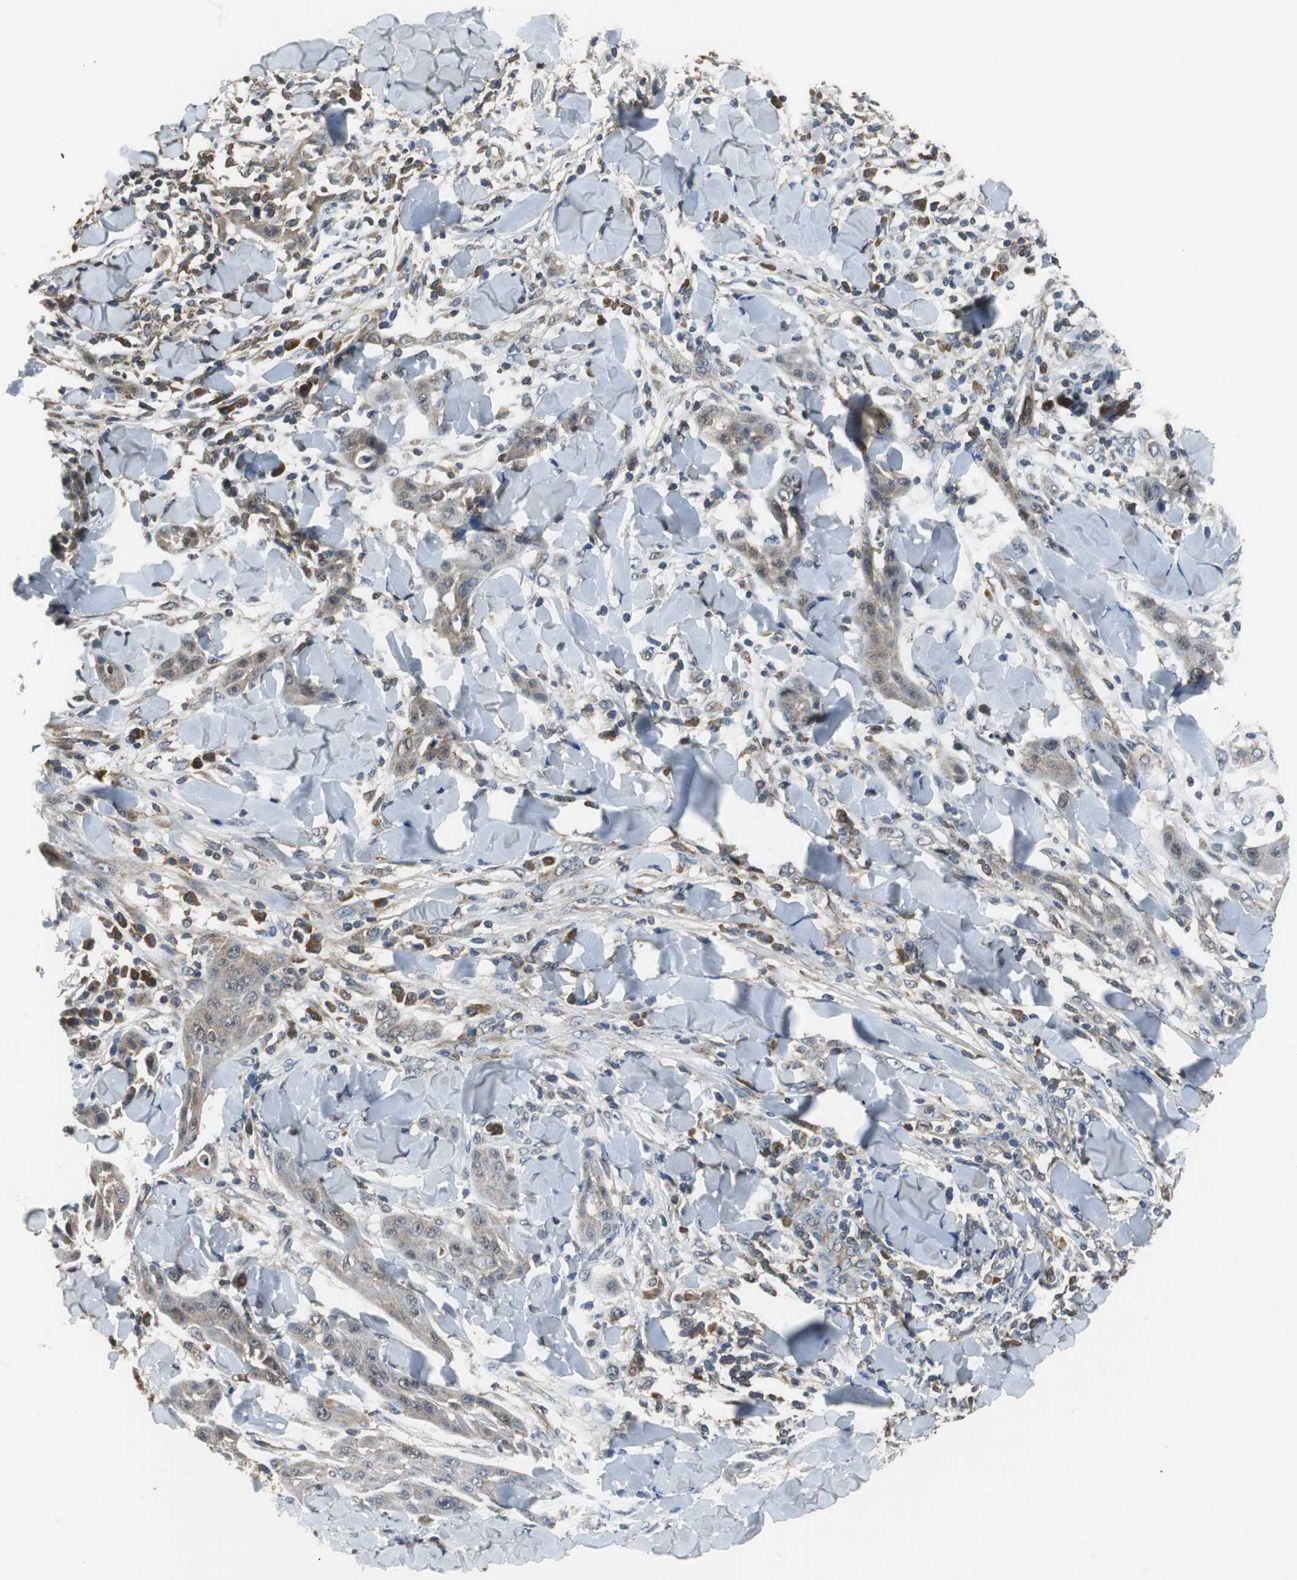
{"staining": {"intensity": "weak", "quantity": "25%-75%", "location": "cytoplasmic/membranous"}, "tissue": "skin cancer", "cell_type": "Tumor cells", "image_type": "cancer", "snomed": [{"axis": "morphology", "description": "Squamous cell carcinoma, NOS"}, {"axis": "topography", "description": "Skin"}], "caption": "Protein analysis of skin squamous cell carcinoma tissue shows weak cytoplasmic/membranous expression in about 25%-75% of tumor cells. Immunohistochemistry (ihc) stains the protein of interest in brown and the nuclei are stained blue.", "gene": "VBP1", "patient": {"sex": "male", "age": 24}}